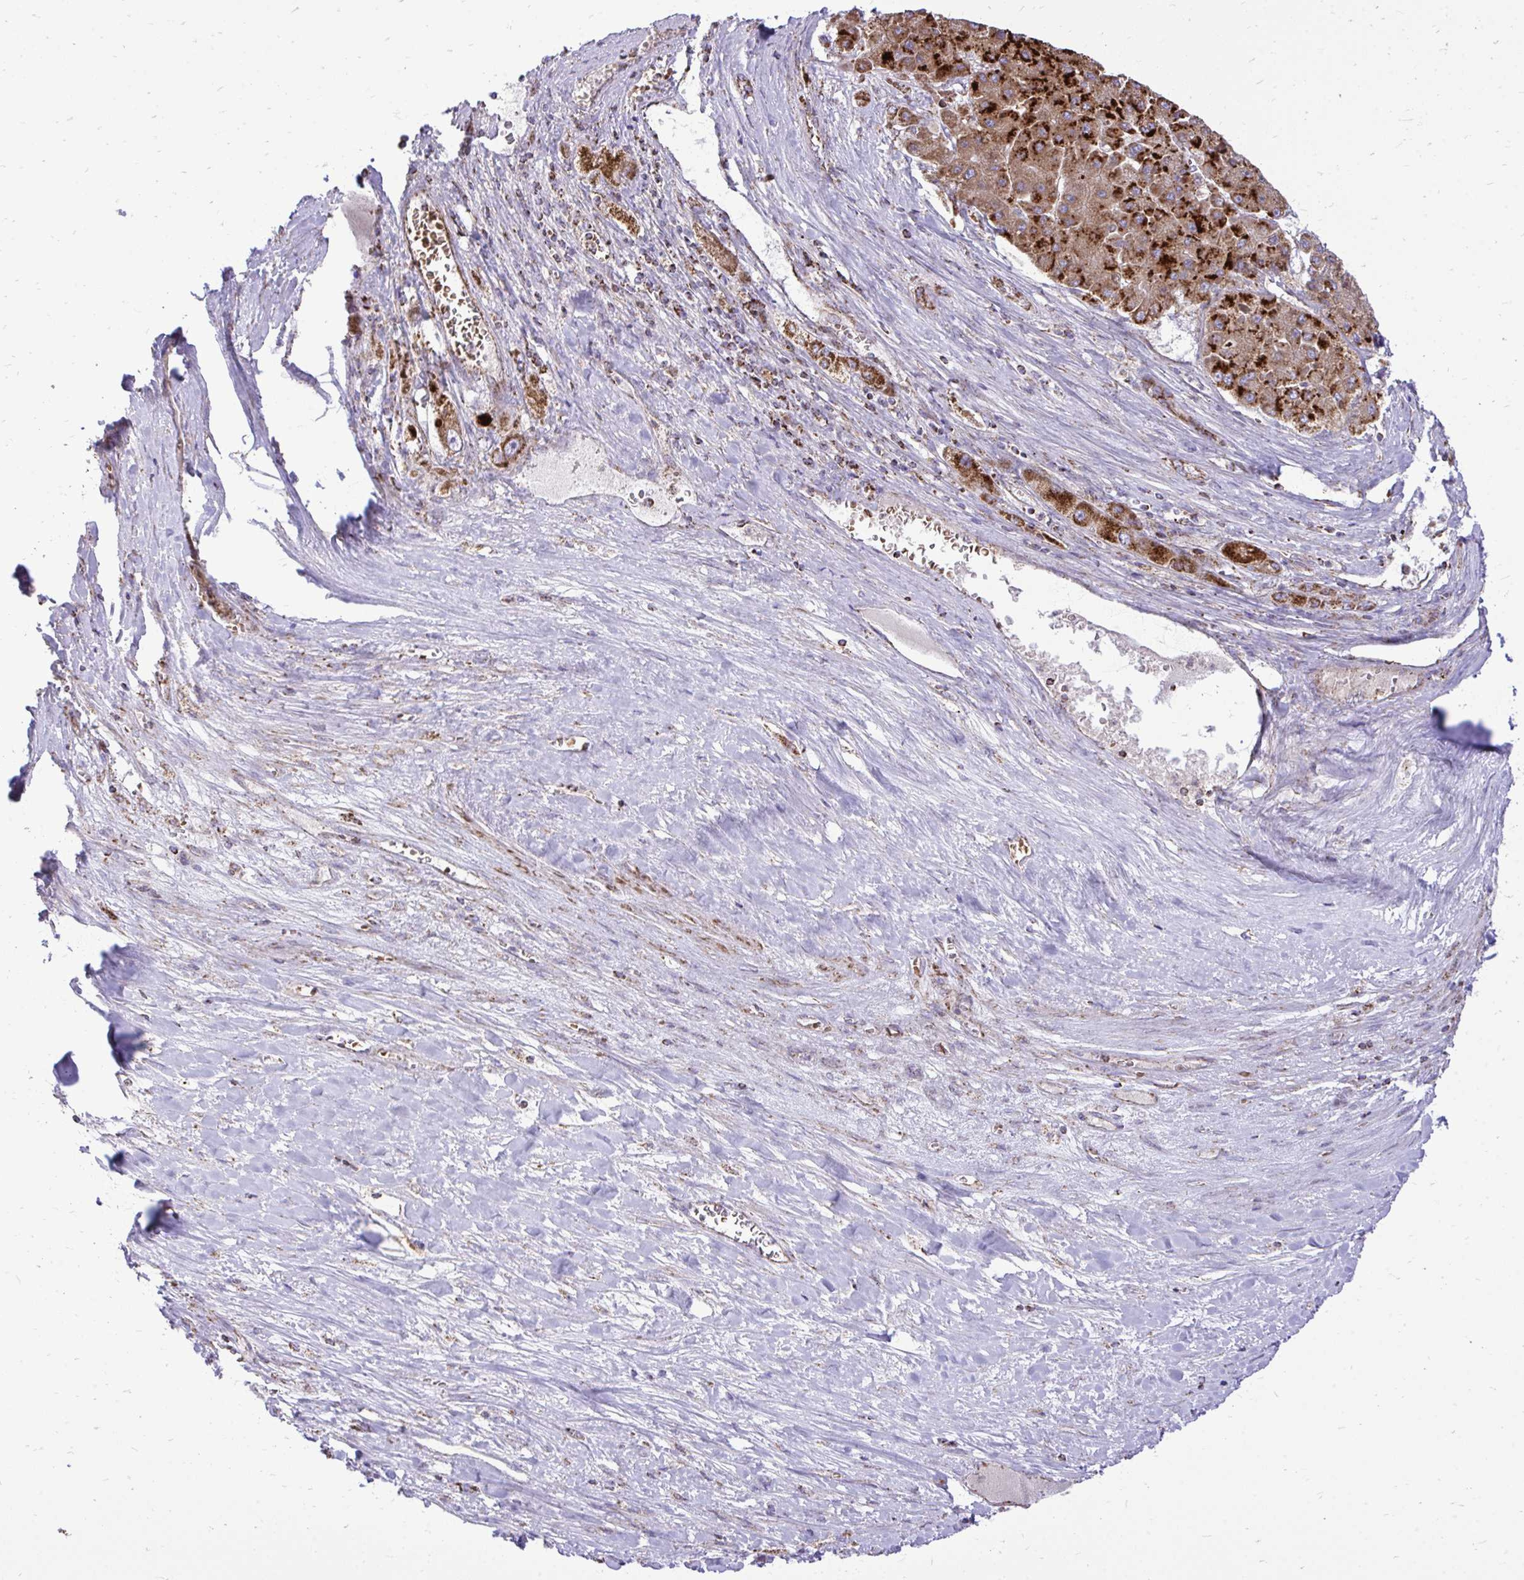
{"staining": {"intensity": "moderate", "quantity": ">75%", "location": "cytoplasmic/membranous"}, "tissue": "liver cancer", "cell_type": "Tumor cells", "image_type": "cancer", "snomed": [{"axis": "morphology", "description": "Carcinoma, Hepatocellular, NOS"}, {"axis": "topography", "description": "Liver"}], "caption": "The immunohistochemical stain shows moderate cytoplasmic/membranous positivity in tumor cells of liver cancer tissue. (DAB IHC with brightfield microscopy, high magnification).", "gene": "UBE2C", "patient": {"sex": "female", "age": 73}}